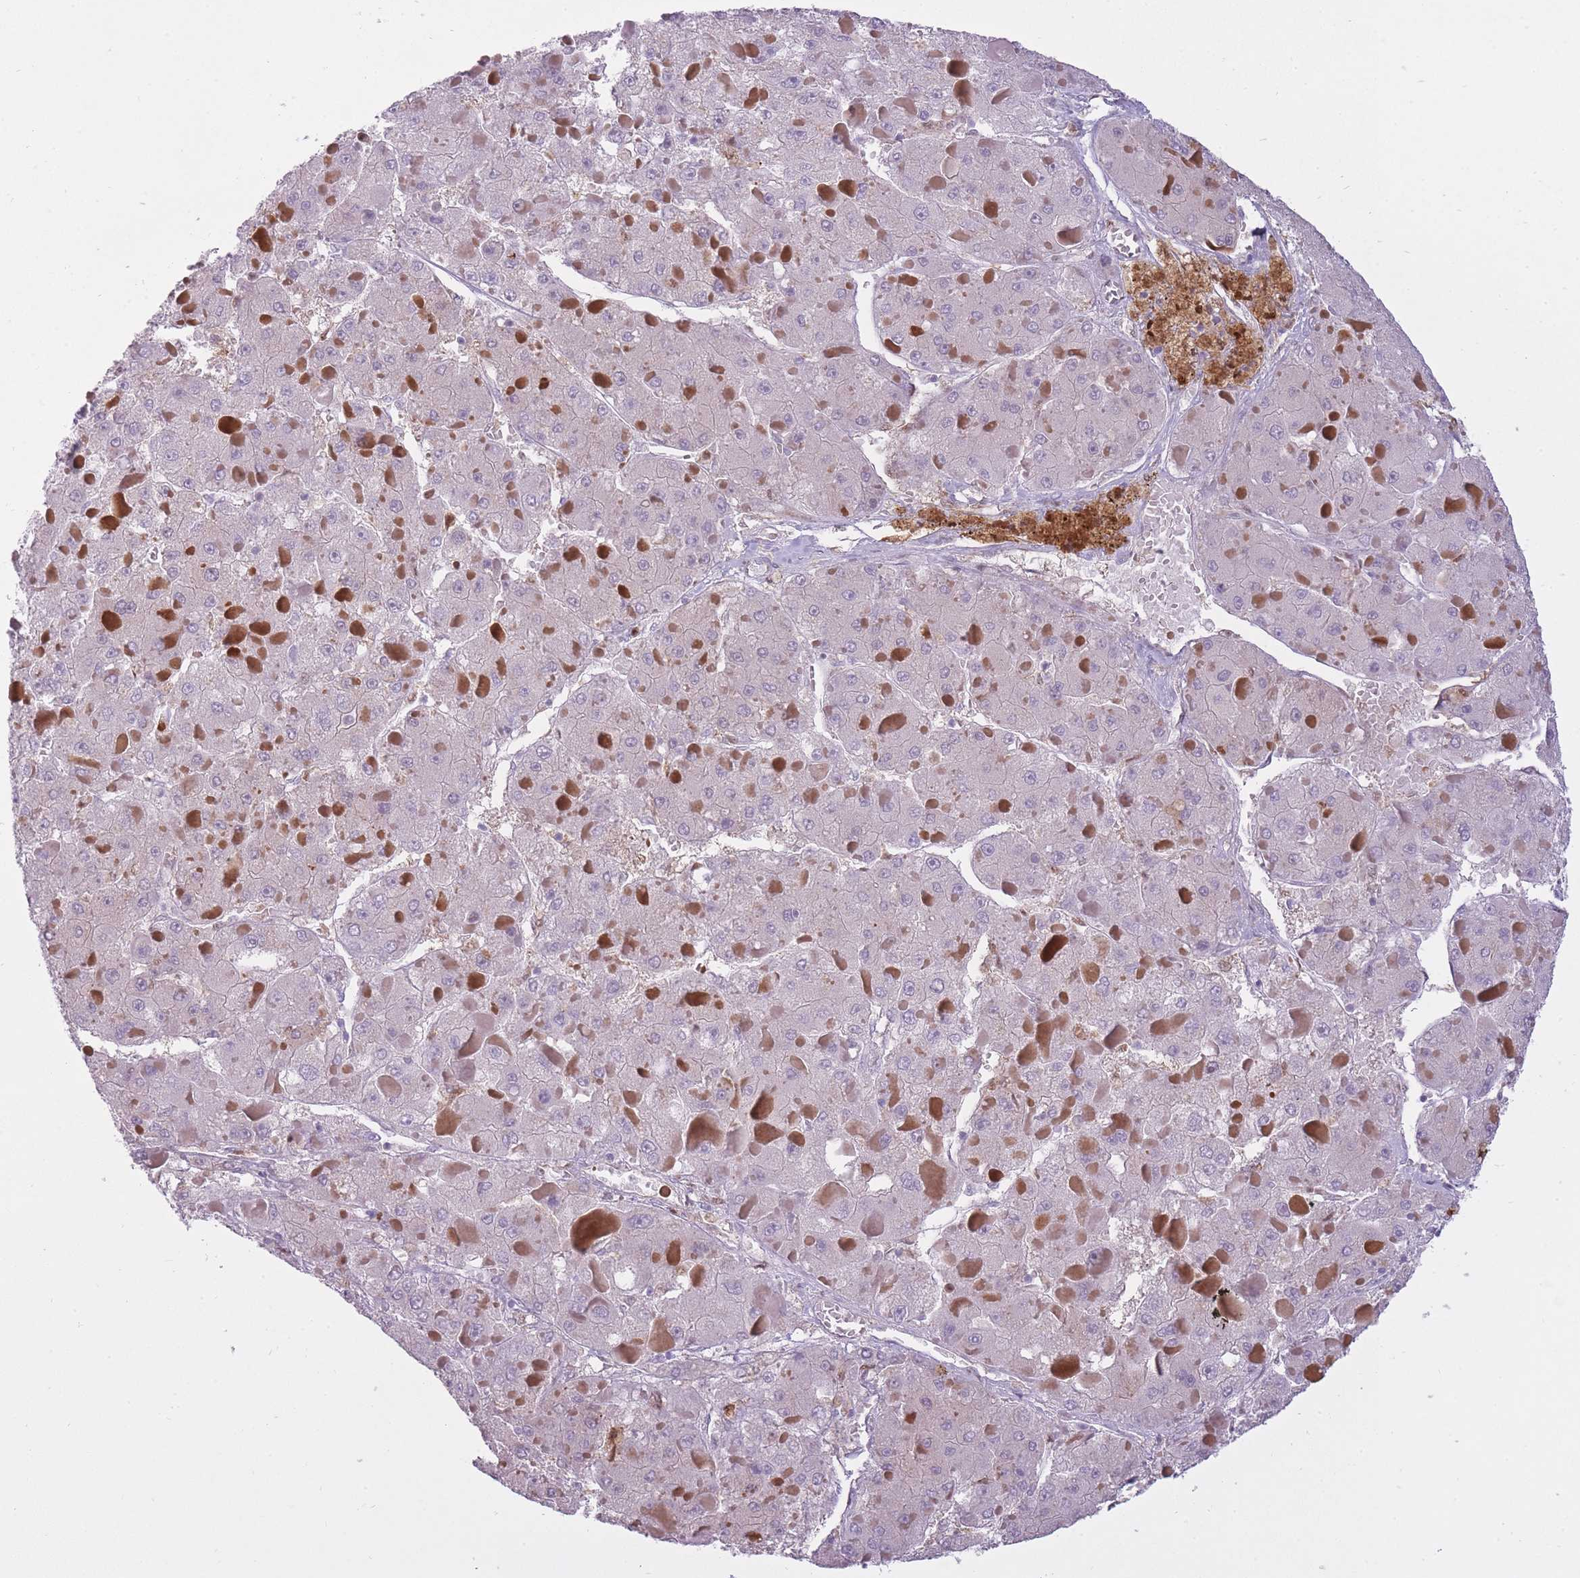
{"staining": {"intensity": "negative", "quantity": "none", "location": "none"}, "tissue": "liver cancer", "cell_type": "Tumor cells", "image_type": "cancer", "snomed": [{"axis": "morphology", "description": "Carcinoma, Hepatocellular, NOS"}, {"axis": "topography", "description": "Liver"}], "caption": "Tumor cells show no significant expression in liver hepatocellular carcinoma.", "gene": "LGALS9", "patient": {"sex": "female", "age": 73}}